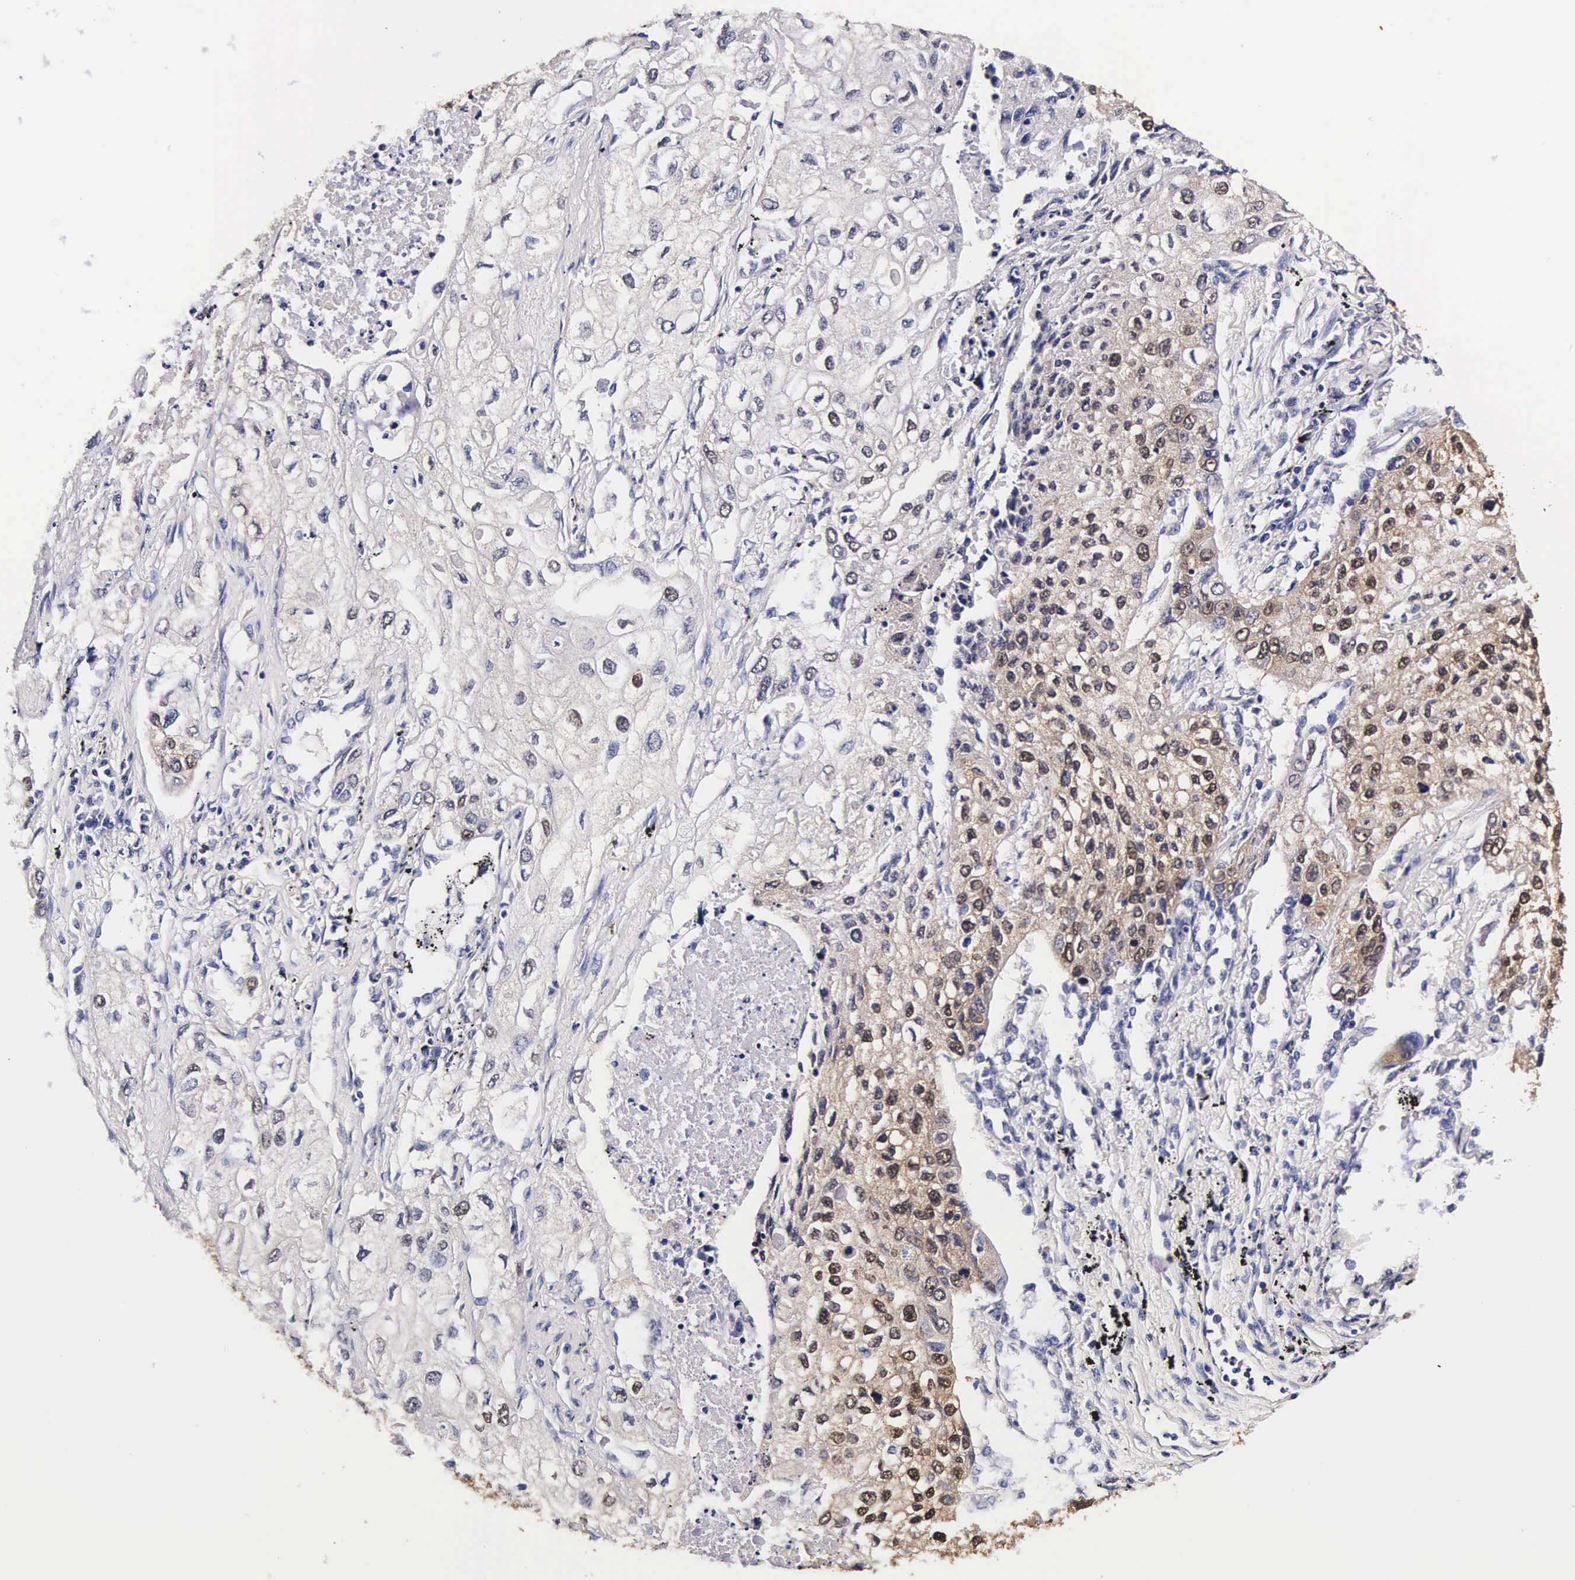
{"staining": {"intensity": "weak", "quantity": ">75%", "location": "cytoplasmic/membranous,nuclear"}, "tissue": "lung cancer", "cell_type": "Tumor cells", "image_type": "cancer", "snomed": [{"axis": "morphology", "description": "Squamous cell carcinoma, NOS"}, {"axis": "topography", "description": "Lung"}], "caption": "Lung cancer (squamous cell carcinoma) stained for a protein shows weak cytoplasmic/membranous and nuclear positivity in tumor cells.", "gene": "TECPR2", "patient": {"sex": "male", "age": 75}}